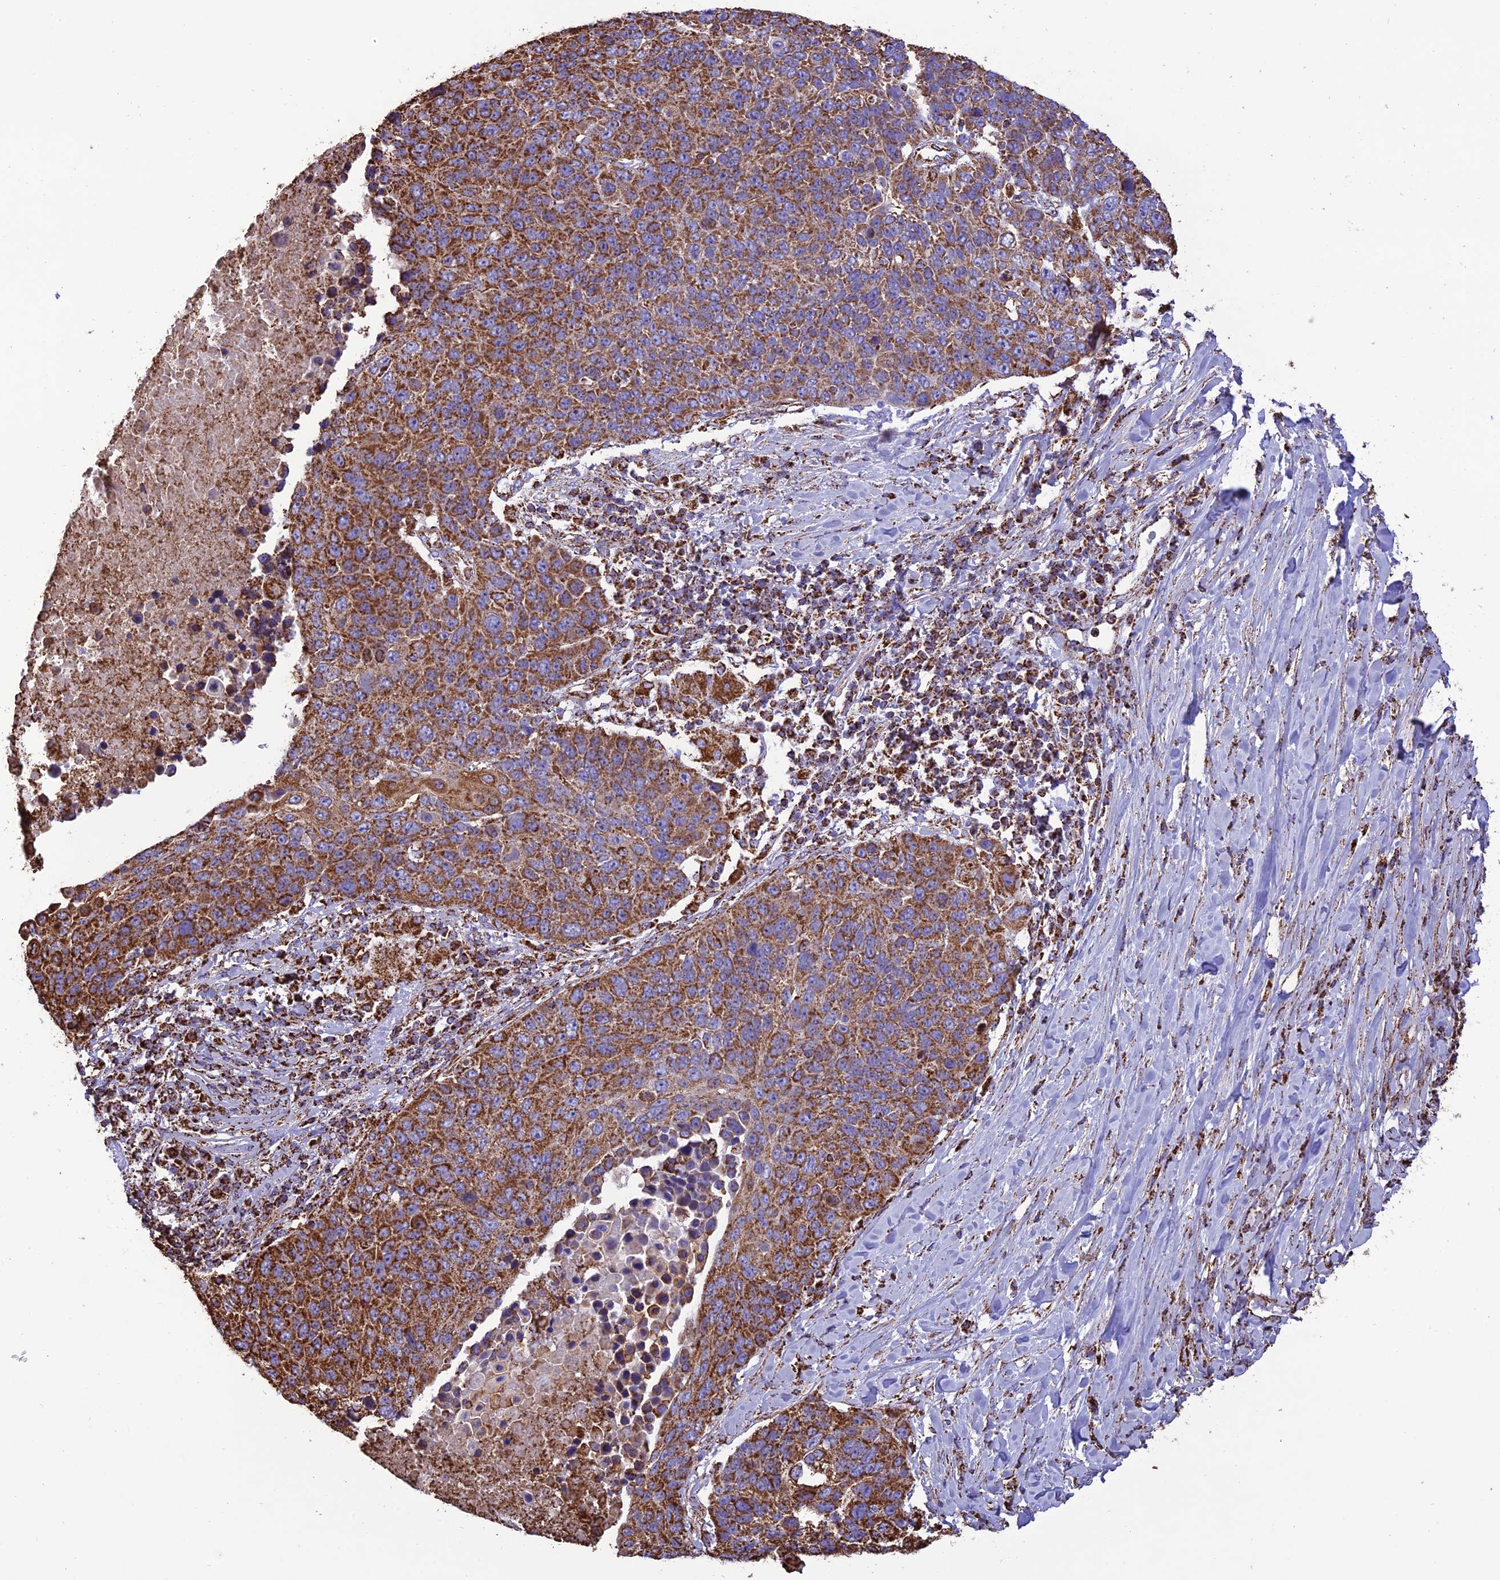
{"staining": {"intensity": "strong", "quantity": ">75%", "location": "cytoplasmic/membranous"}, "tissue": "lung cancer", "cell_type": "Tumor cells", "image_type": "cancer", "snomed": [{"axis": "morphology", "description": "Normal tissue, NOS"}, {"axis": "morphology", "description": "Squamous cell carcinoma, NOS"}, {"axis": "topography", "description": "Lymph node"}, {"axis": "topography", "description": "Lung"}], "caption": "The micrograph displays staining of lung cancer, revealing strong cytoplasmic/membranous protein positivity (brown color) within tumor cells. (DAB (3,3'-diaminobenzidine) = brown stain, brightfield microscopy at high magnification).", "gene": "NDUFAF1", "patient": {"sex": "male", "age": 66}}